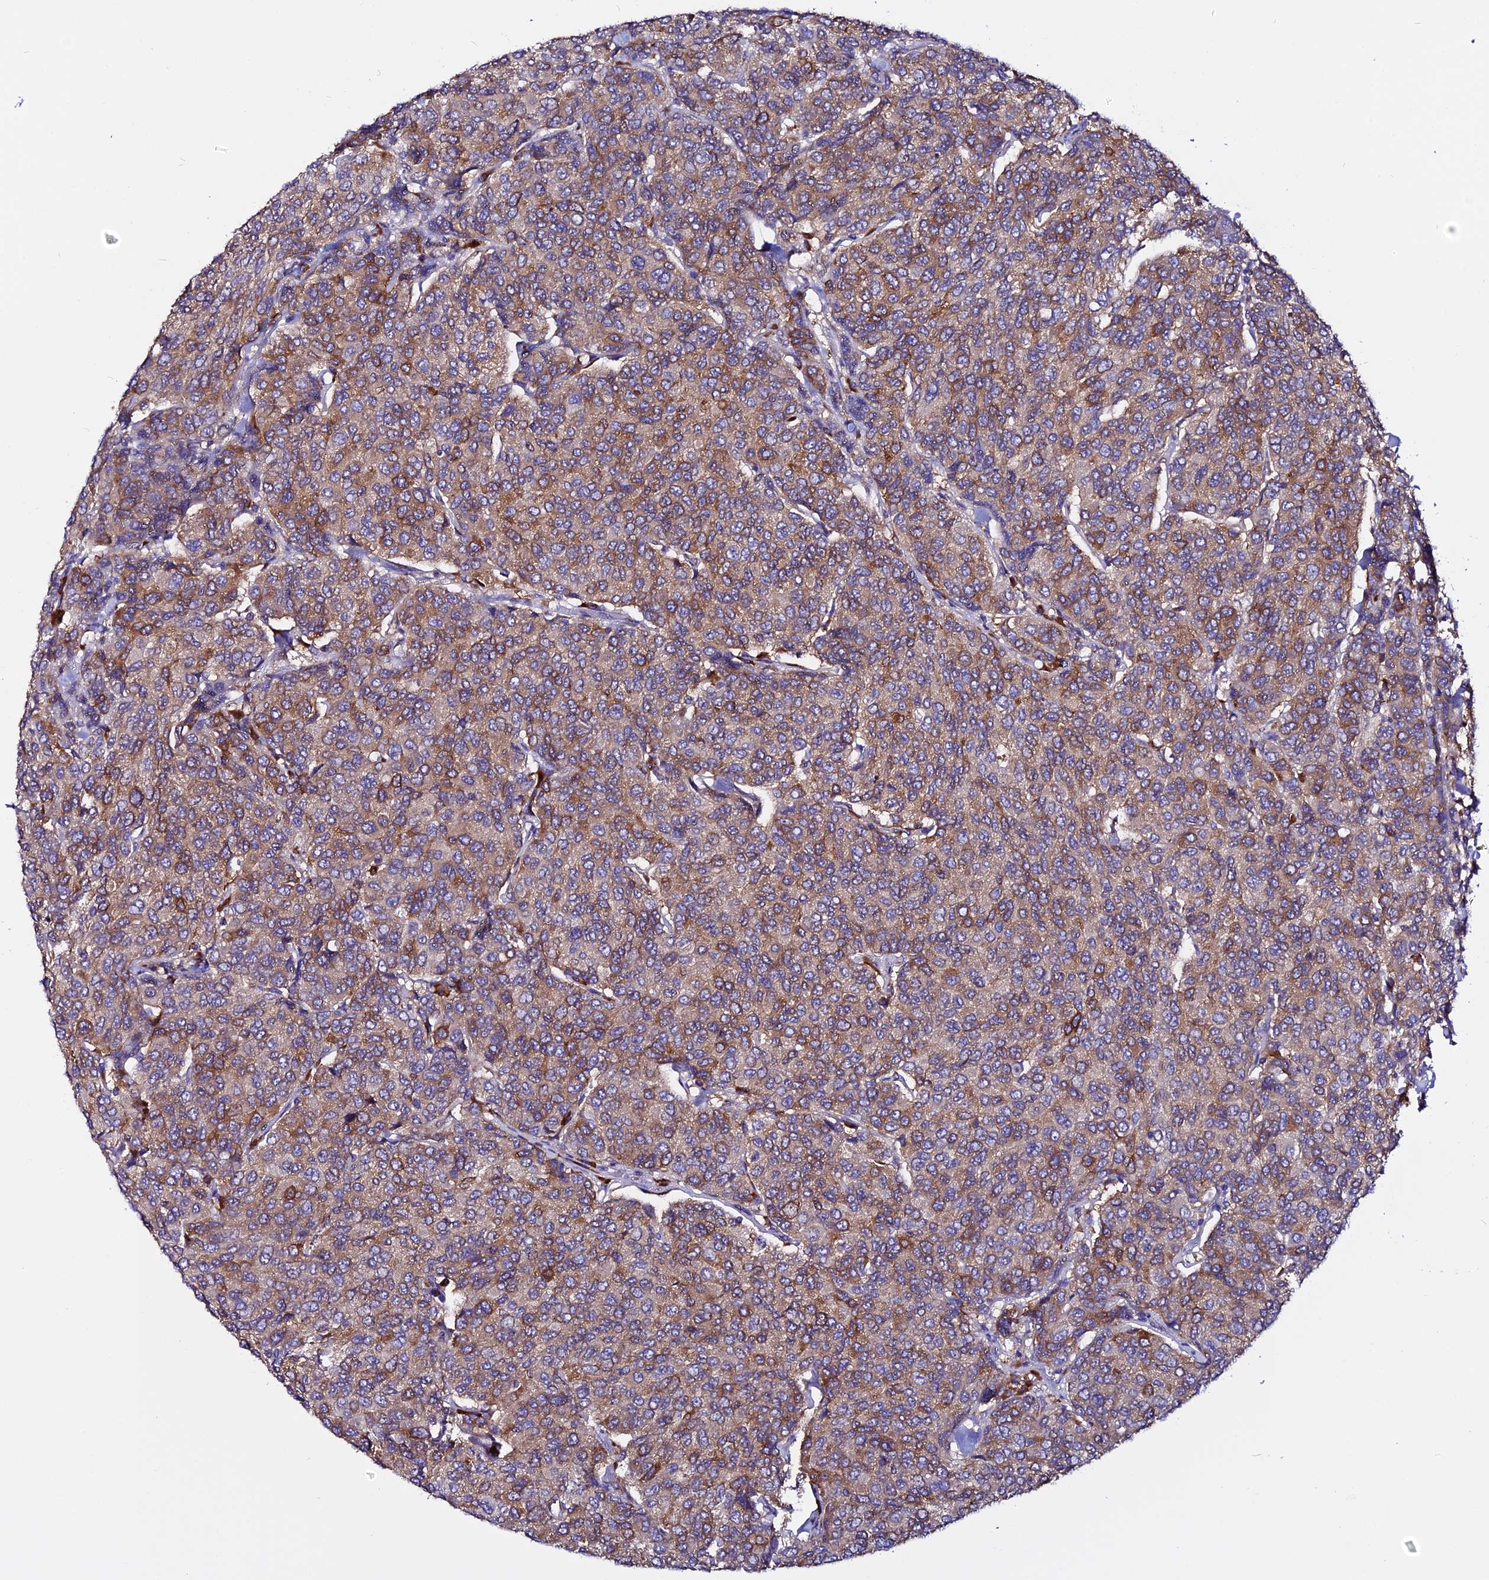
{"staining": {"intensity": "moderate", "quantity": ">75%", "location": "cytoplasmic/membranous"}, "tissue": "breast cancer", "cell_type": "Tumor cells", "image_type": "cancer", "snomed": [{"axis": "morphology", "description": "Duct carcinoma"}, {"axis": "topography", "description": "Breast"}], "caption": "High-power microscopy captured an immunohistochemistry micrograph of breast invasive ductal carcinoma, revealing moderate cytoplasmic/membranous expression in about >75% of tumor cells.", "gene": "EEF1G", "patient": {"sex": "female", "age": 55}}